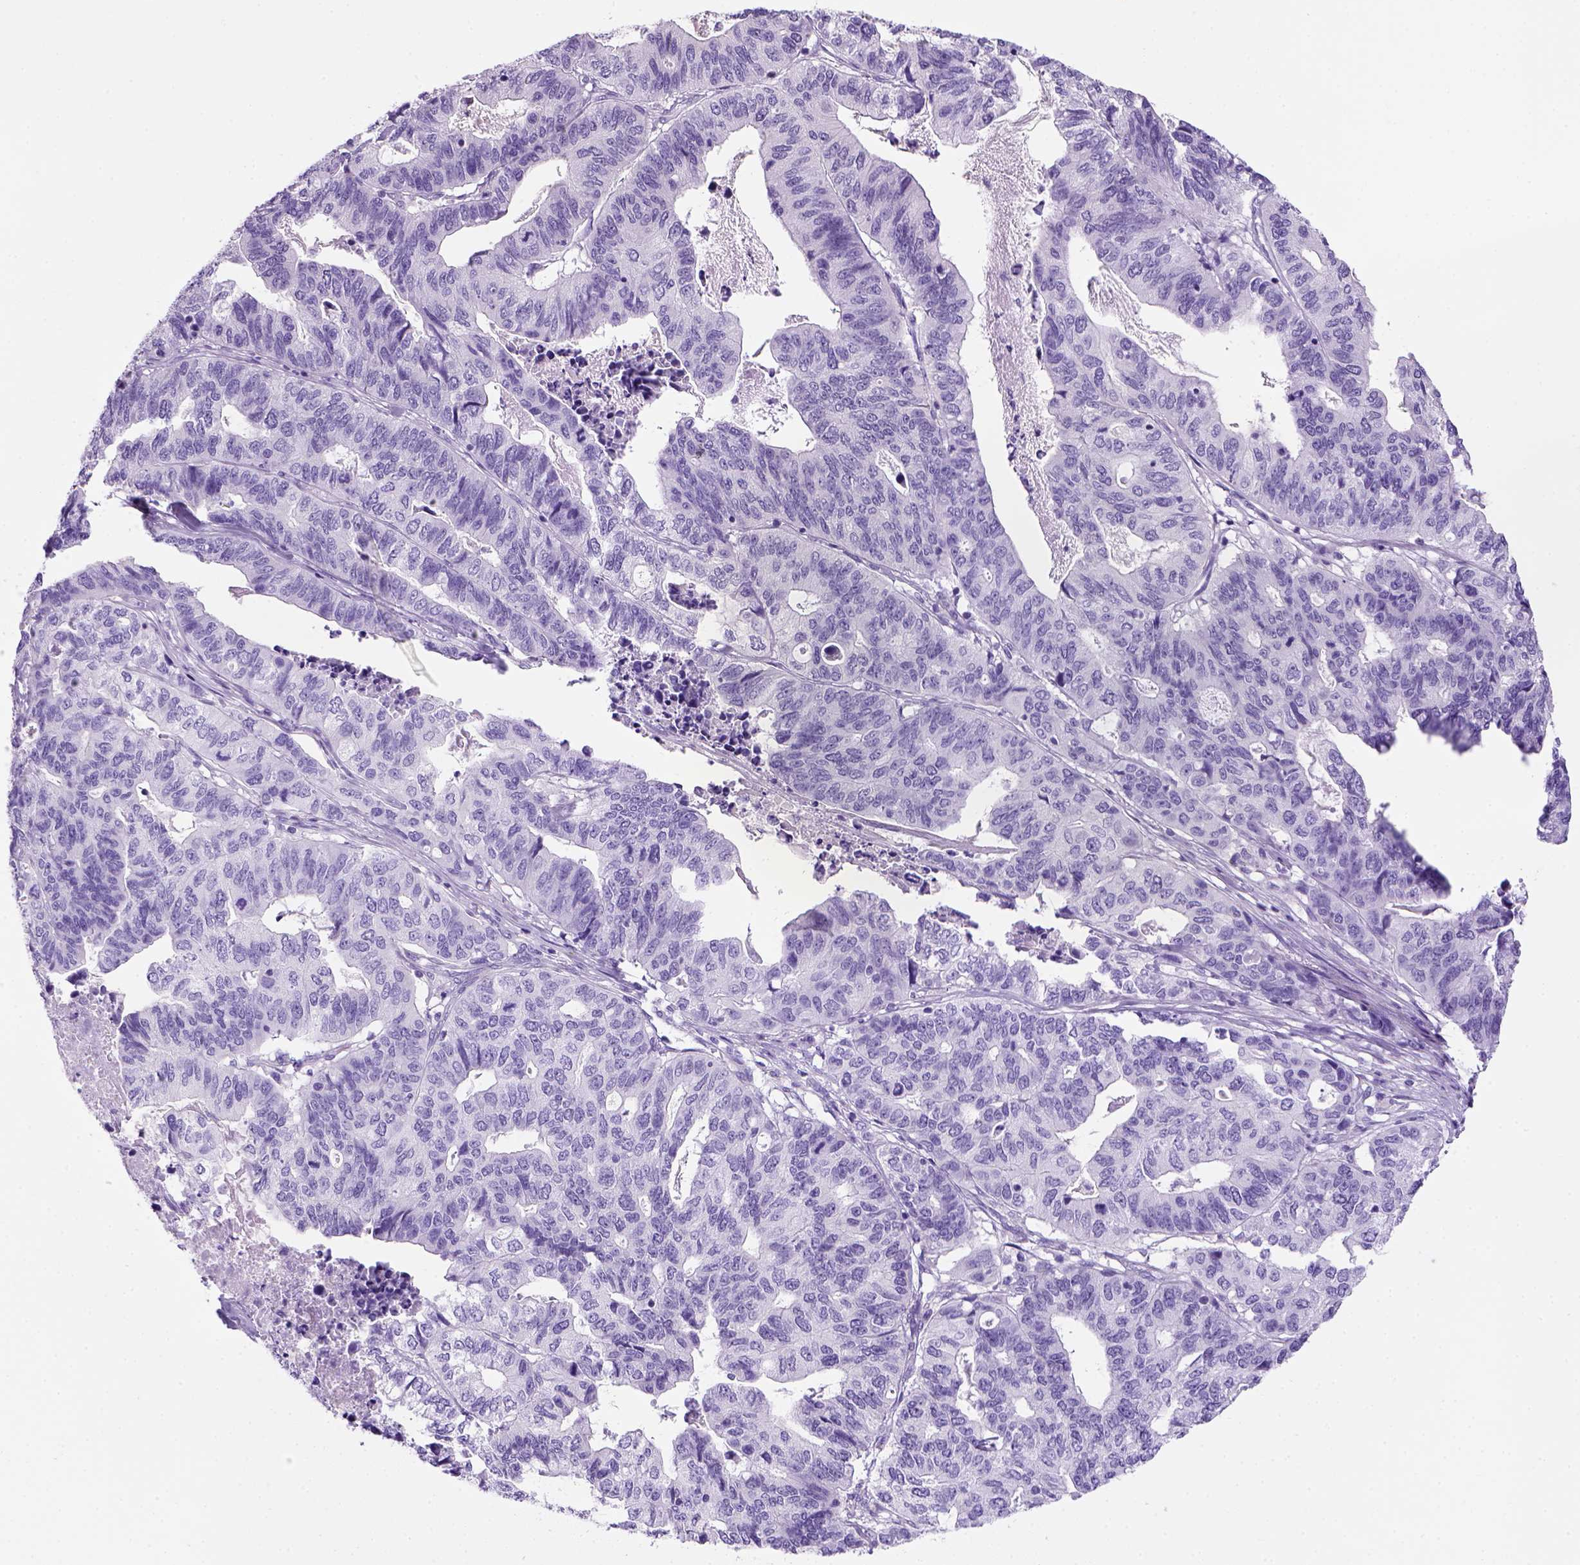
{"staining": {"intensity": "negative", "quantity": "none", "location": "none"}, "tissue": "stomach cancer", "cell_type": "Tumor cells", "image_type": "cancer", "snomed": [{"axis": "morphology", "description": "Adenocarcinoma, NOS"}, {"axis": "topography", "description": "Stomach, upper"}], "caption": "Immunohistochemical staining of human stomach cancer (adenocarcinoma) exhibits no significant positivity in tumor cells. (Brightfield microscopy of DAB (3,3'-diaminobenzidine) immunohistochemistry (IHC) at high magnification).", "gene": "ARHGEF33", "patient": {"sex": "female", "age": 67}}